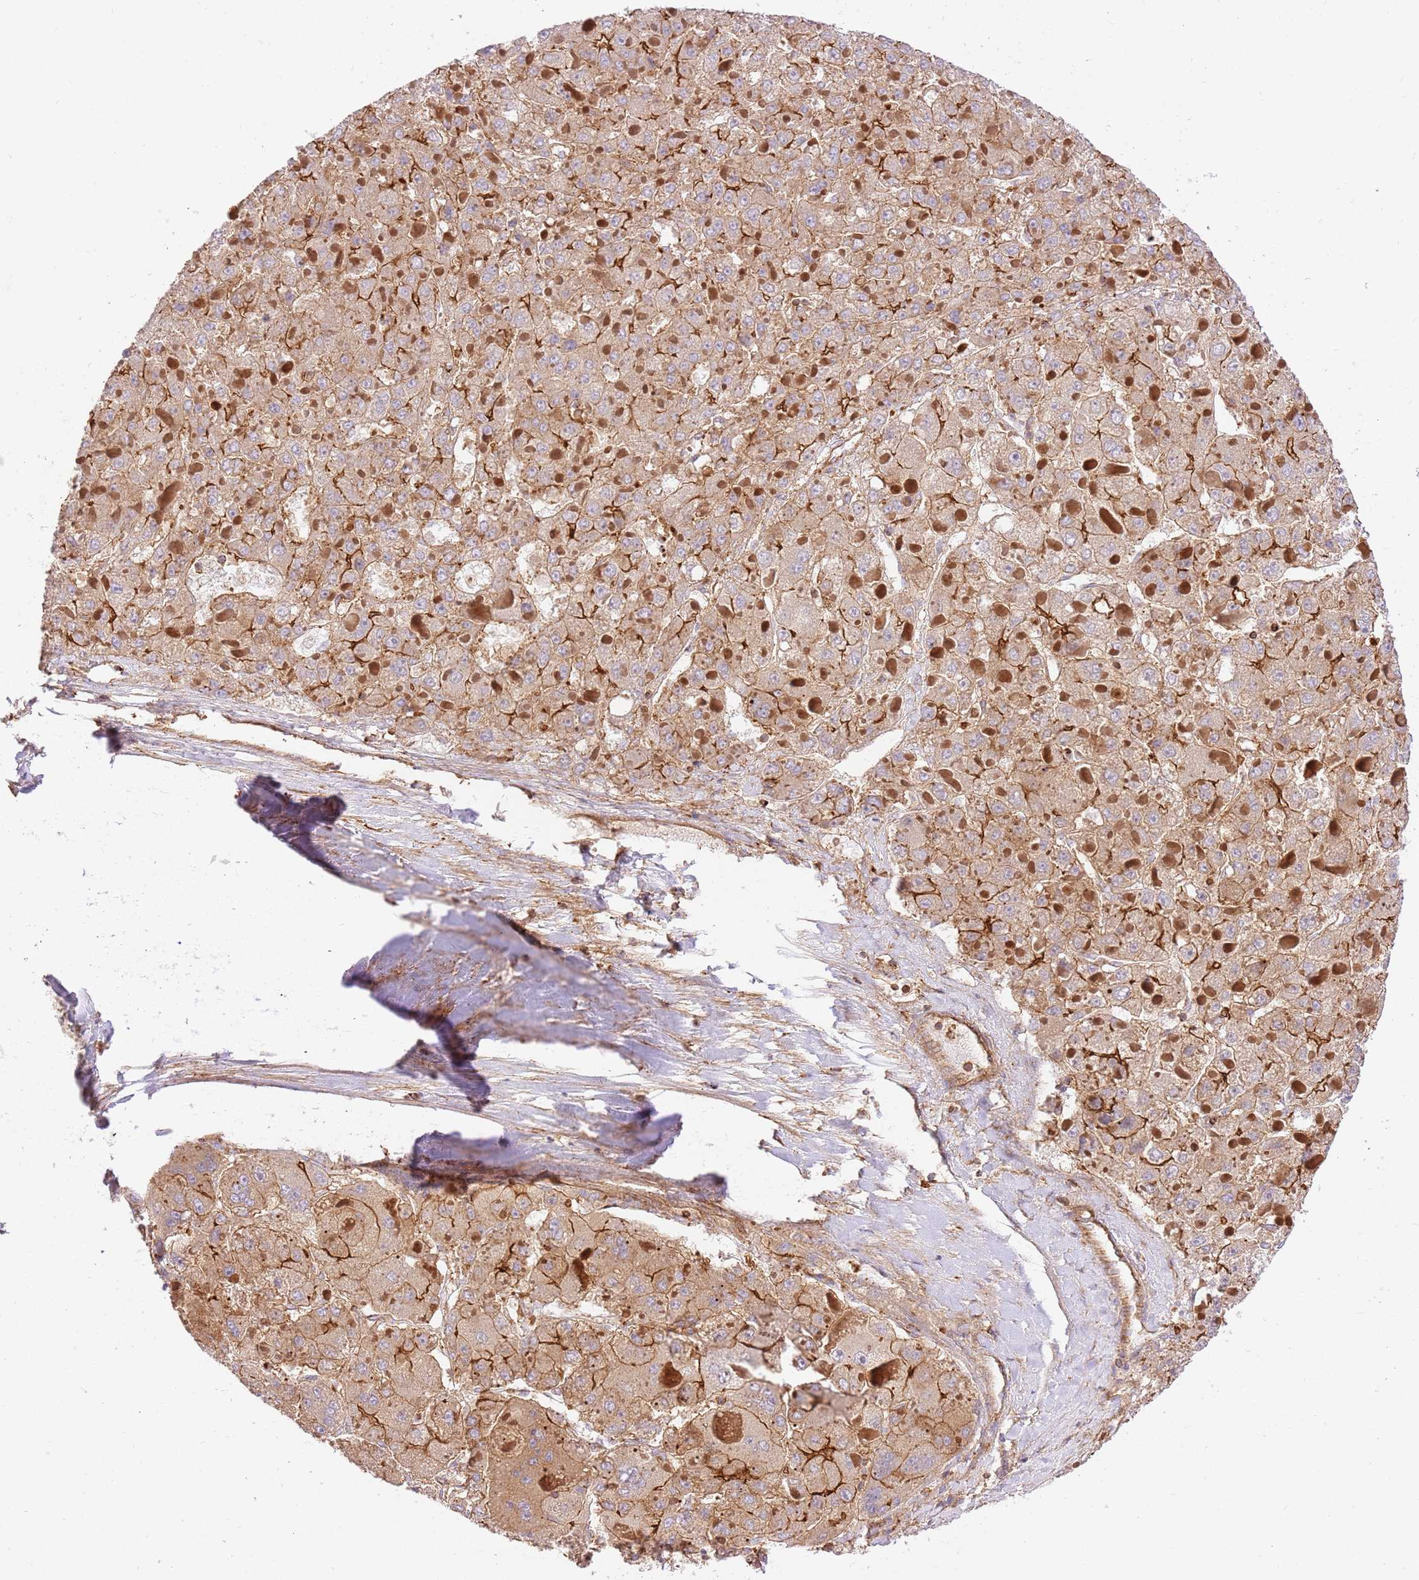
{"staining": {"intensity": "strong", "quantity": ">75%", "location": "cytoplasmic/membranous"}, "tissue": "liver cancer", "cell_type": "Tumor cells", "image_type": "cancer", "snomed": [{"axis": "morphology", "description": "Carcinoma, Hepatocellular, NOS"}, {"axis": "topography", "description": "Liver"}], "caption": "Liver cancer (hepatocellular carcinoma) was stained to show a protein in brown. There is high levels of strong cytoplasmic/membranous positivity in approximately >75% of tumor cells. (DAB = brown stain, brightfield microscopy at high magnification).", "gene": "EFCAB8", "patient": {"sex": "female", "age": 73}}